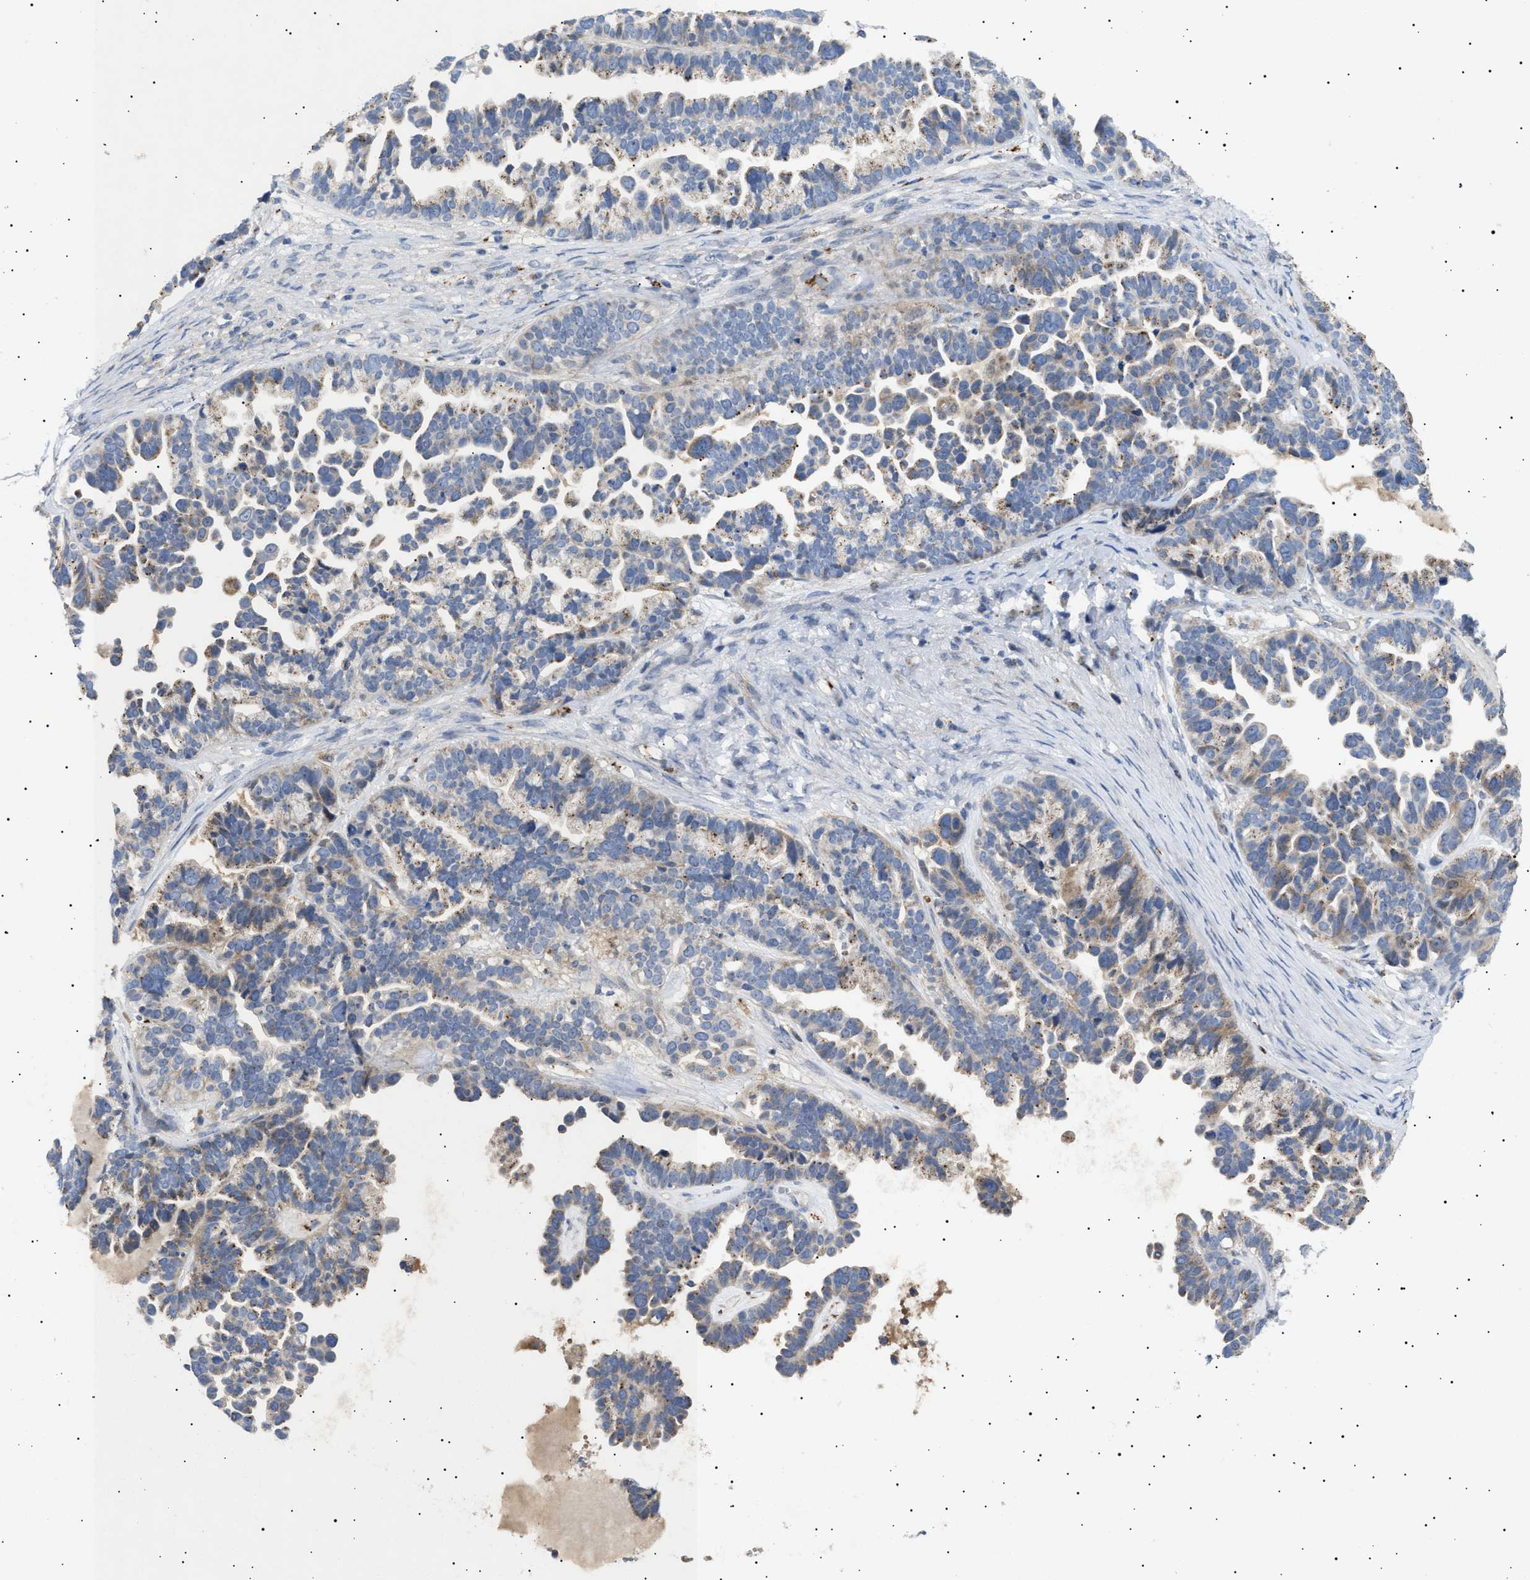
{"staining": {"intensity": "moderate", "quantity": "25%-75%", "location": "cytoplasmic/membranous"}, "tissue": "ovarian cancer", "cell_type": "Tumor cells", "image_type": "cancer", "snomed": [{"axis": "morphology", "description": "Cystadenocarcinoma, serous, NOS"}, {"axis": "topography", "description": "Ovary"}], "caption": "This is an image of immunohistochemistry (IHC) staining of ovarian serous cystadenocarcinoma, which shows moderate staining in the cytoplasmic/membranous of tumor cells.", "gene": "SIRT5", "patient": {"sex": "female", "age": 56}}